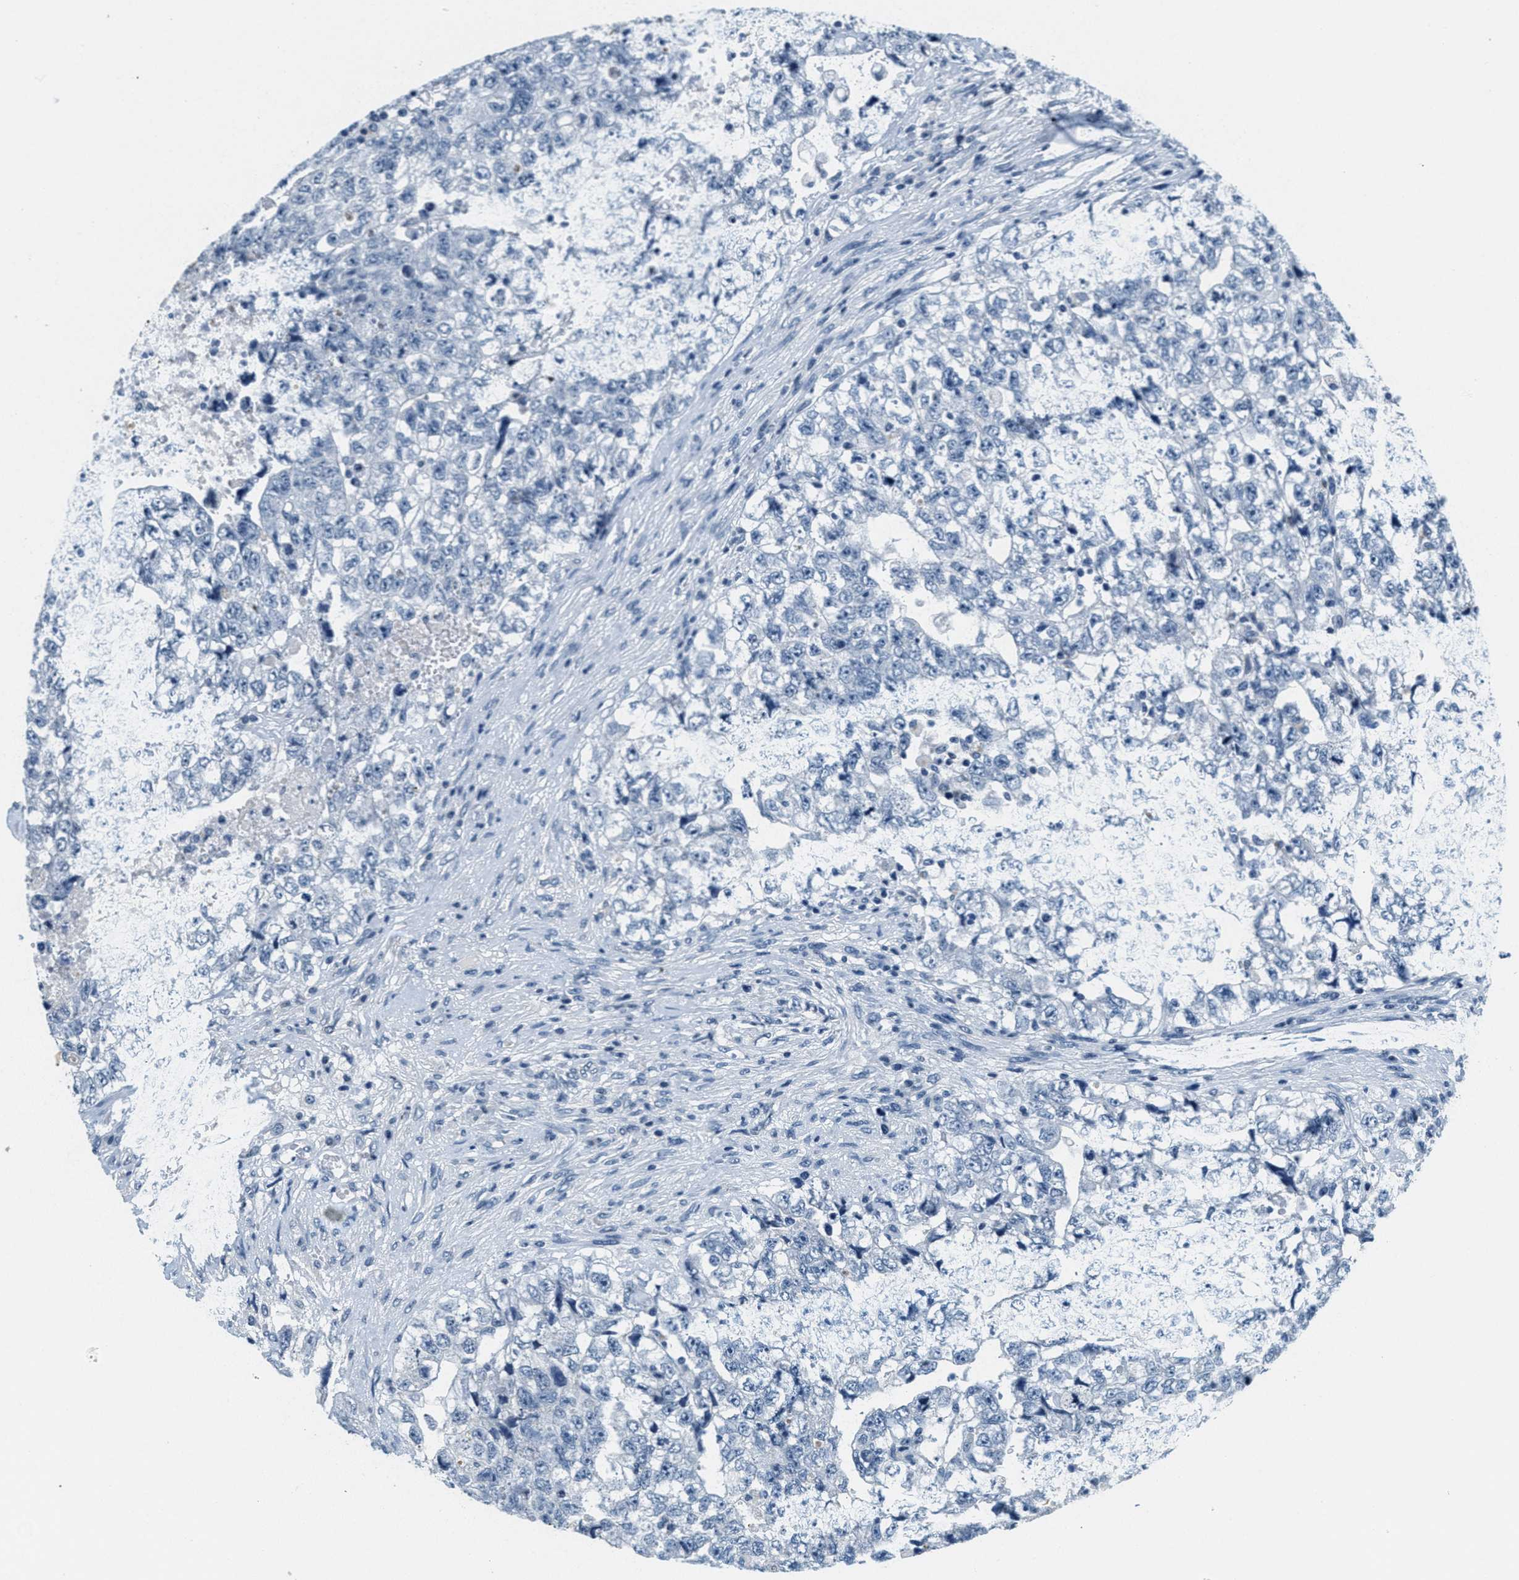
{"staining": {"intensity": "negative", "quantity": "none", "location": "none"}, "tissue": "testis cancer", "cell_type": "Tumor cells", "image_type": "cancer", "snomed": [{"axis": "morphology", "description": "Carcinoma, Embryonal, NOS"}, {"axis": "topography", "description": "Testis"}], "caption": "Immunohistochemistry micrograph of neoplastic tissue: embryonal carcinoma (testis) stained with DAB displays no significant protein positivity in tumor cells.", "gene": "CA4", "patient": {"sex": "male", "age": 36}}